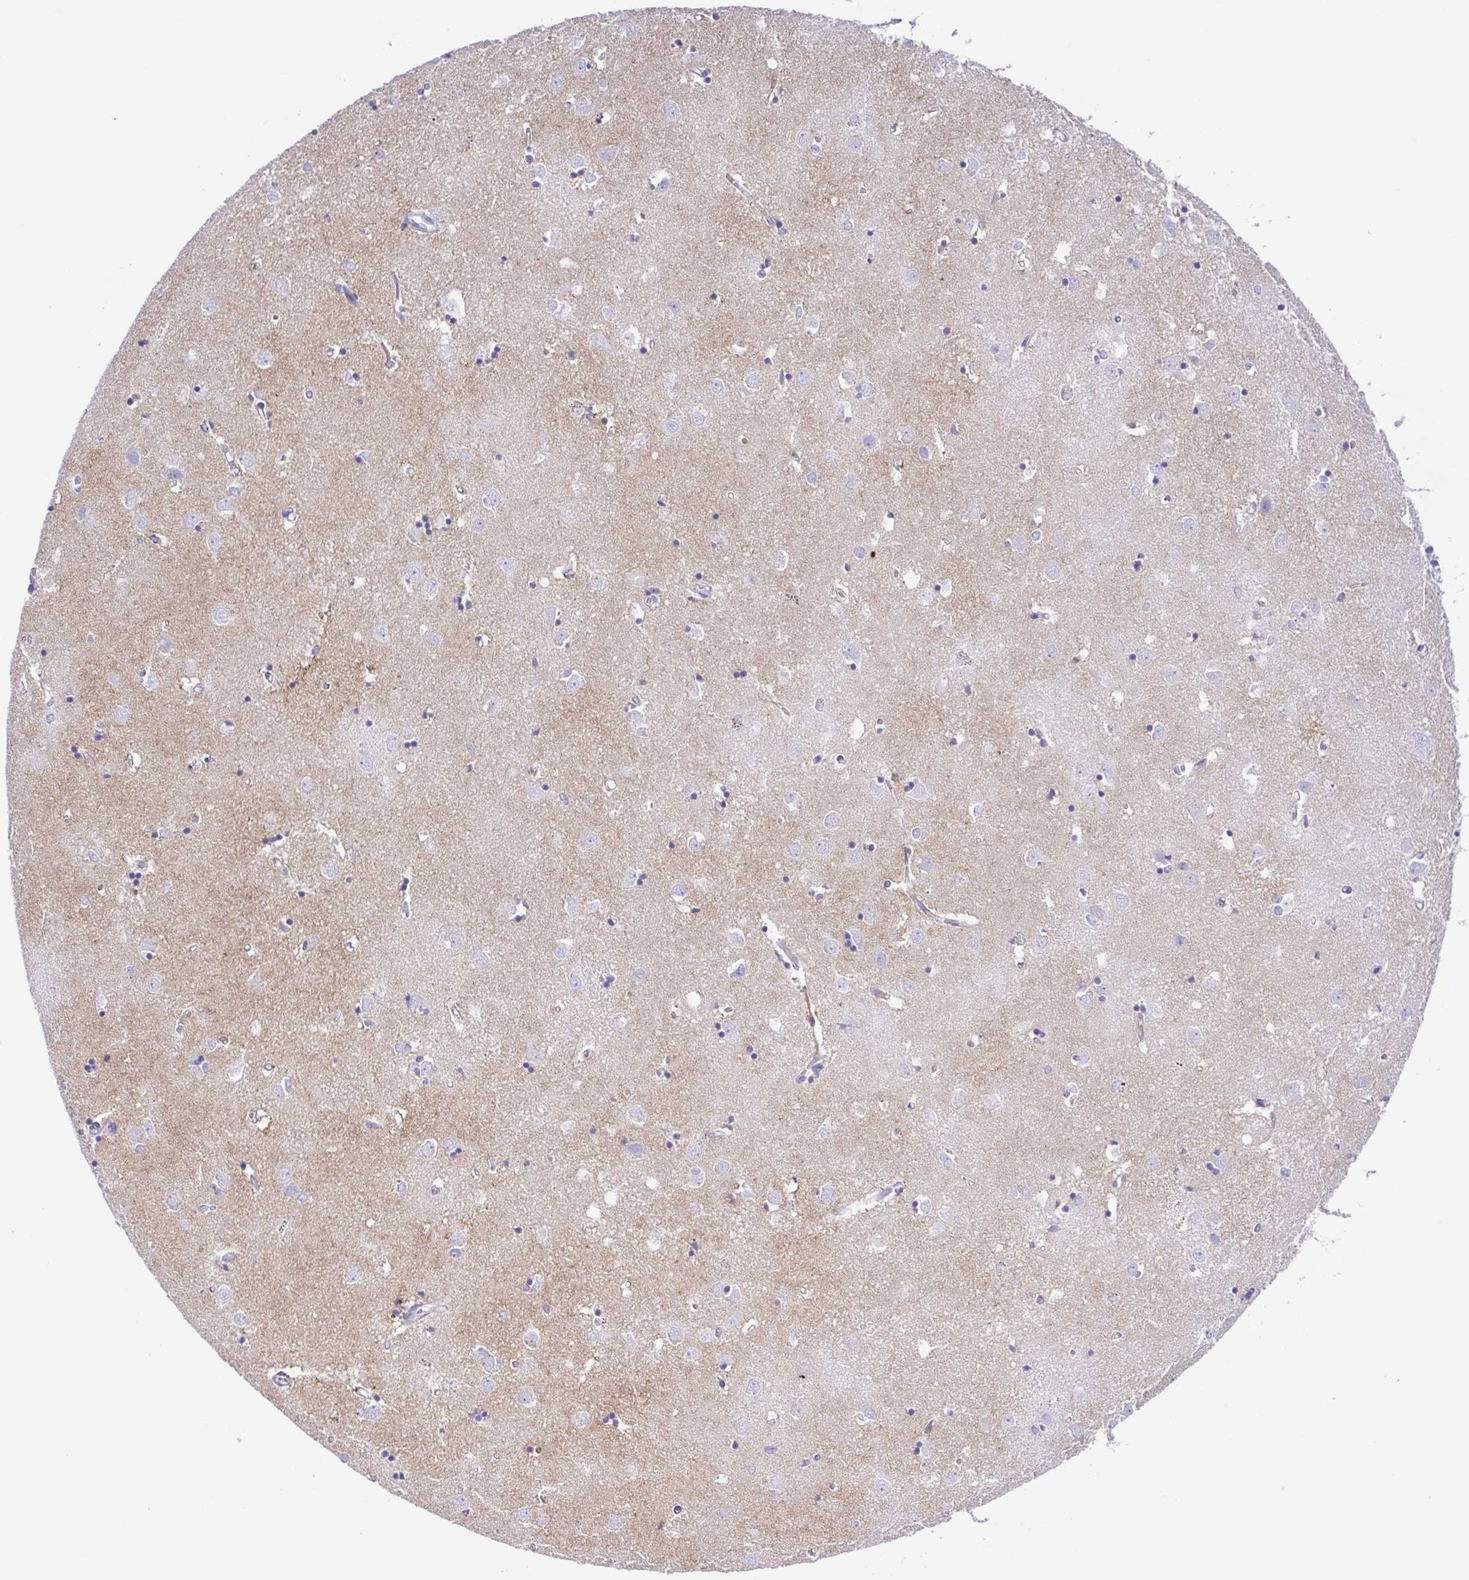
{"staining": {"intensity": "negative", "quantity": "none", "location": "none"}, "tissue": "caudate", "cell_type": "Glial cells", "image_type": "normal", "snomed": [{"axis": "morphology", "description": "Normal tissue, NOS"}, {"axis": "topography", "description": "Lateral ventricle wall"}], "caption": "There is no significant positivity in glial cells of caudate. The staining was performed using DAB (3,3'-diaminobenzidine) to visualize the protein expression in brown, while the nuclei were stained in blue with hematoxylin (Magnification: 20x).", "gene": "SYT1", "patient": {"sex": "male", "age": 54}}